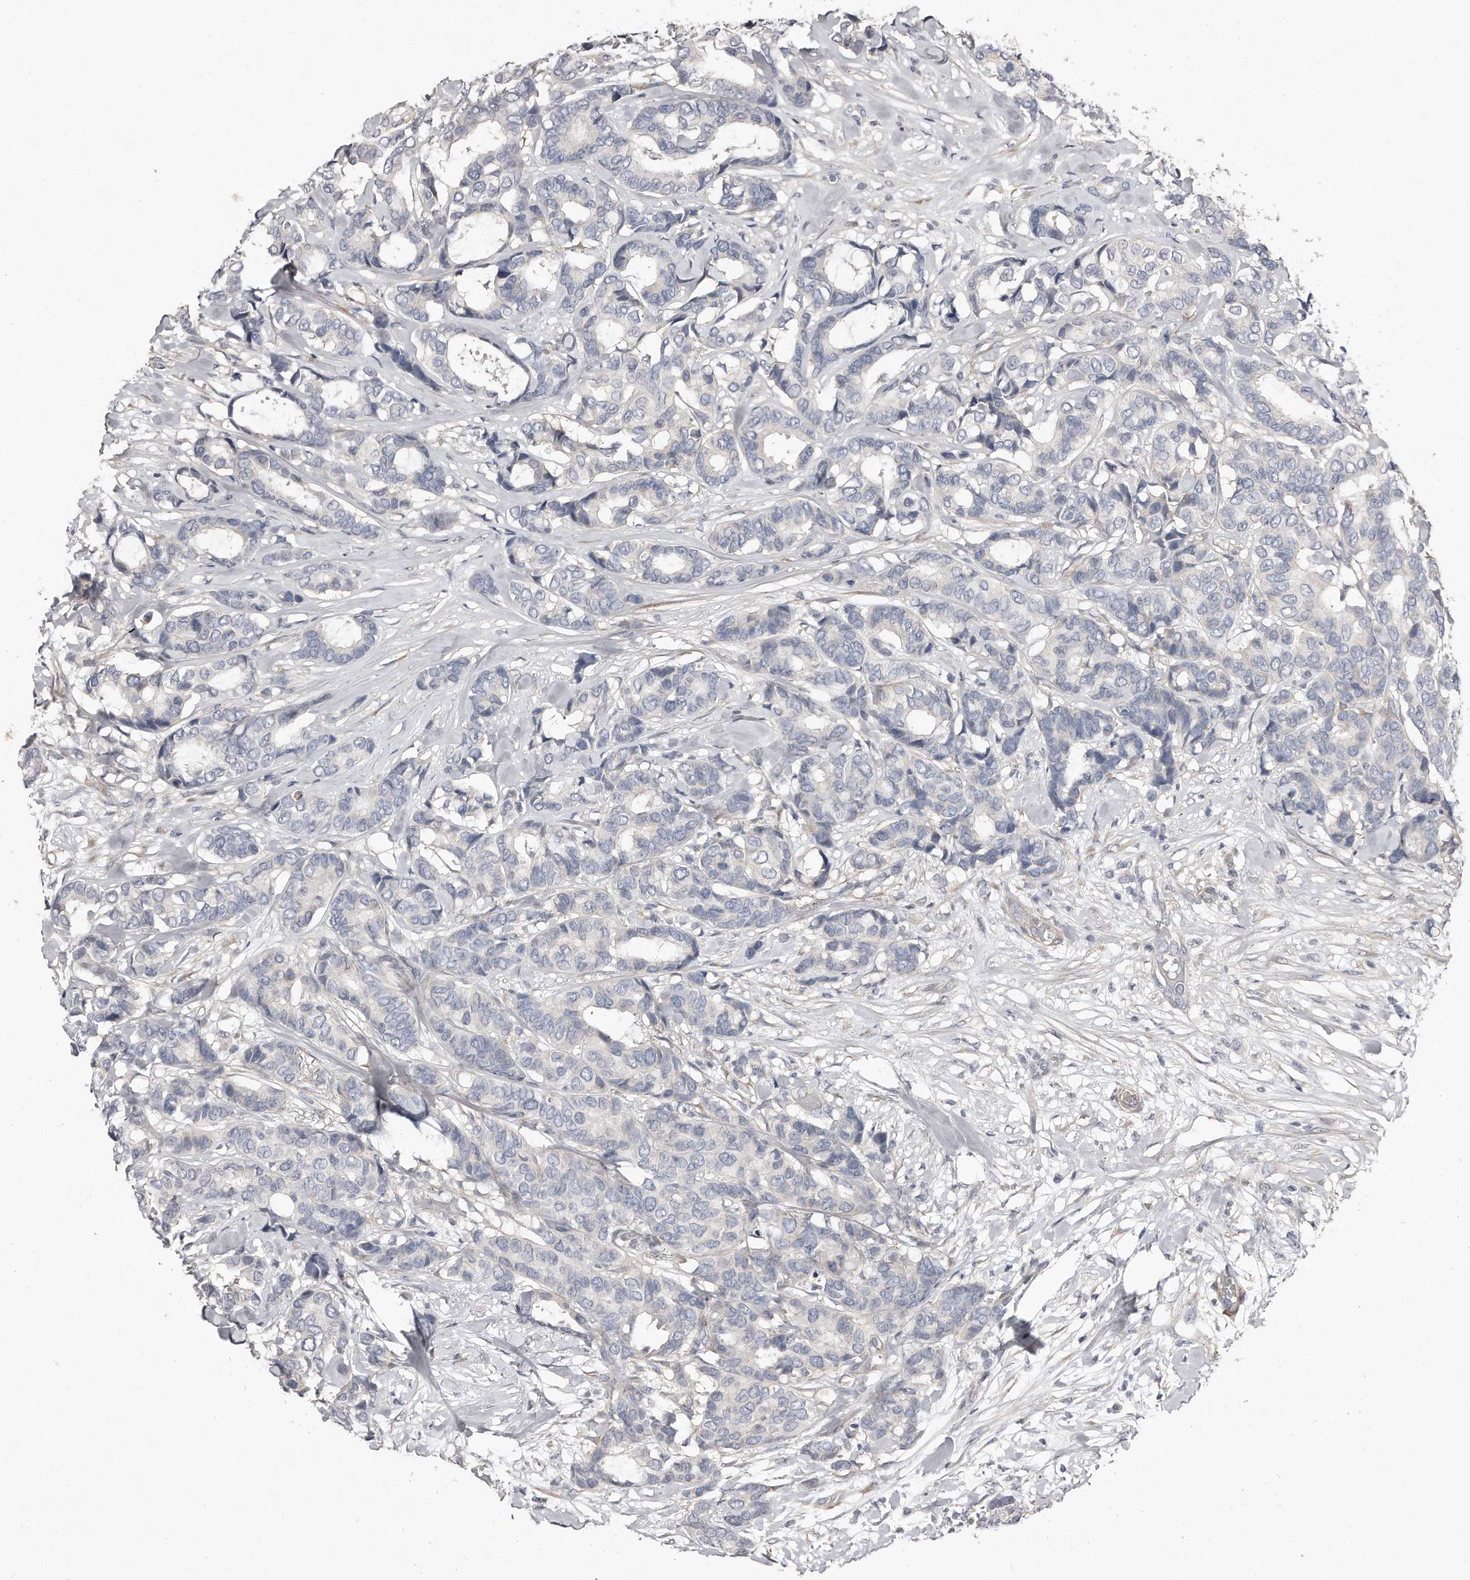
{"staining": {"intensity": "negative", "quantity": "none", "location": "none"}, "tissue": "breast cancer", "cell_type": "Tumor cells", "image_type": "cancer", "snomed": [{"axis": "morphology", "description": "Duct carcinoma"}, {"axis": "topography", "description": "Breast"}], "caption": "An immunohistochemistry photomicrograph of infiltrating ductal carcinoma (breast) is shown. There is no staining in tumor cells of infiltrating ductal carcinoma (breast). The staining was performed using DAB to visualize the protein expression in brown, while the nuclei were stained in blue with hematoxylin (Magnification: 20x).", "gene": "LMOD1", "patient": {"sex": "female", "age": 87}}